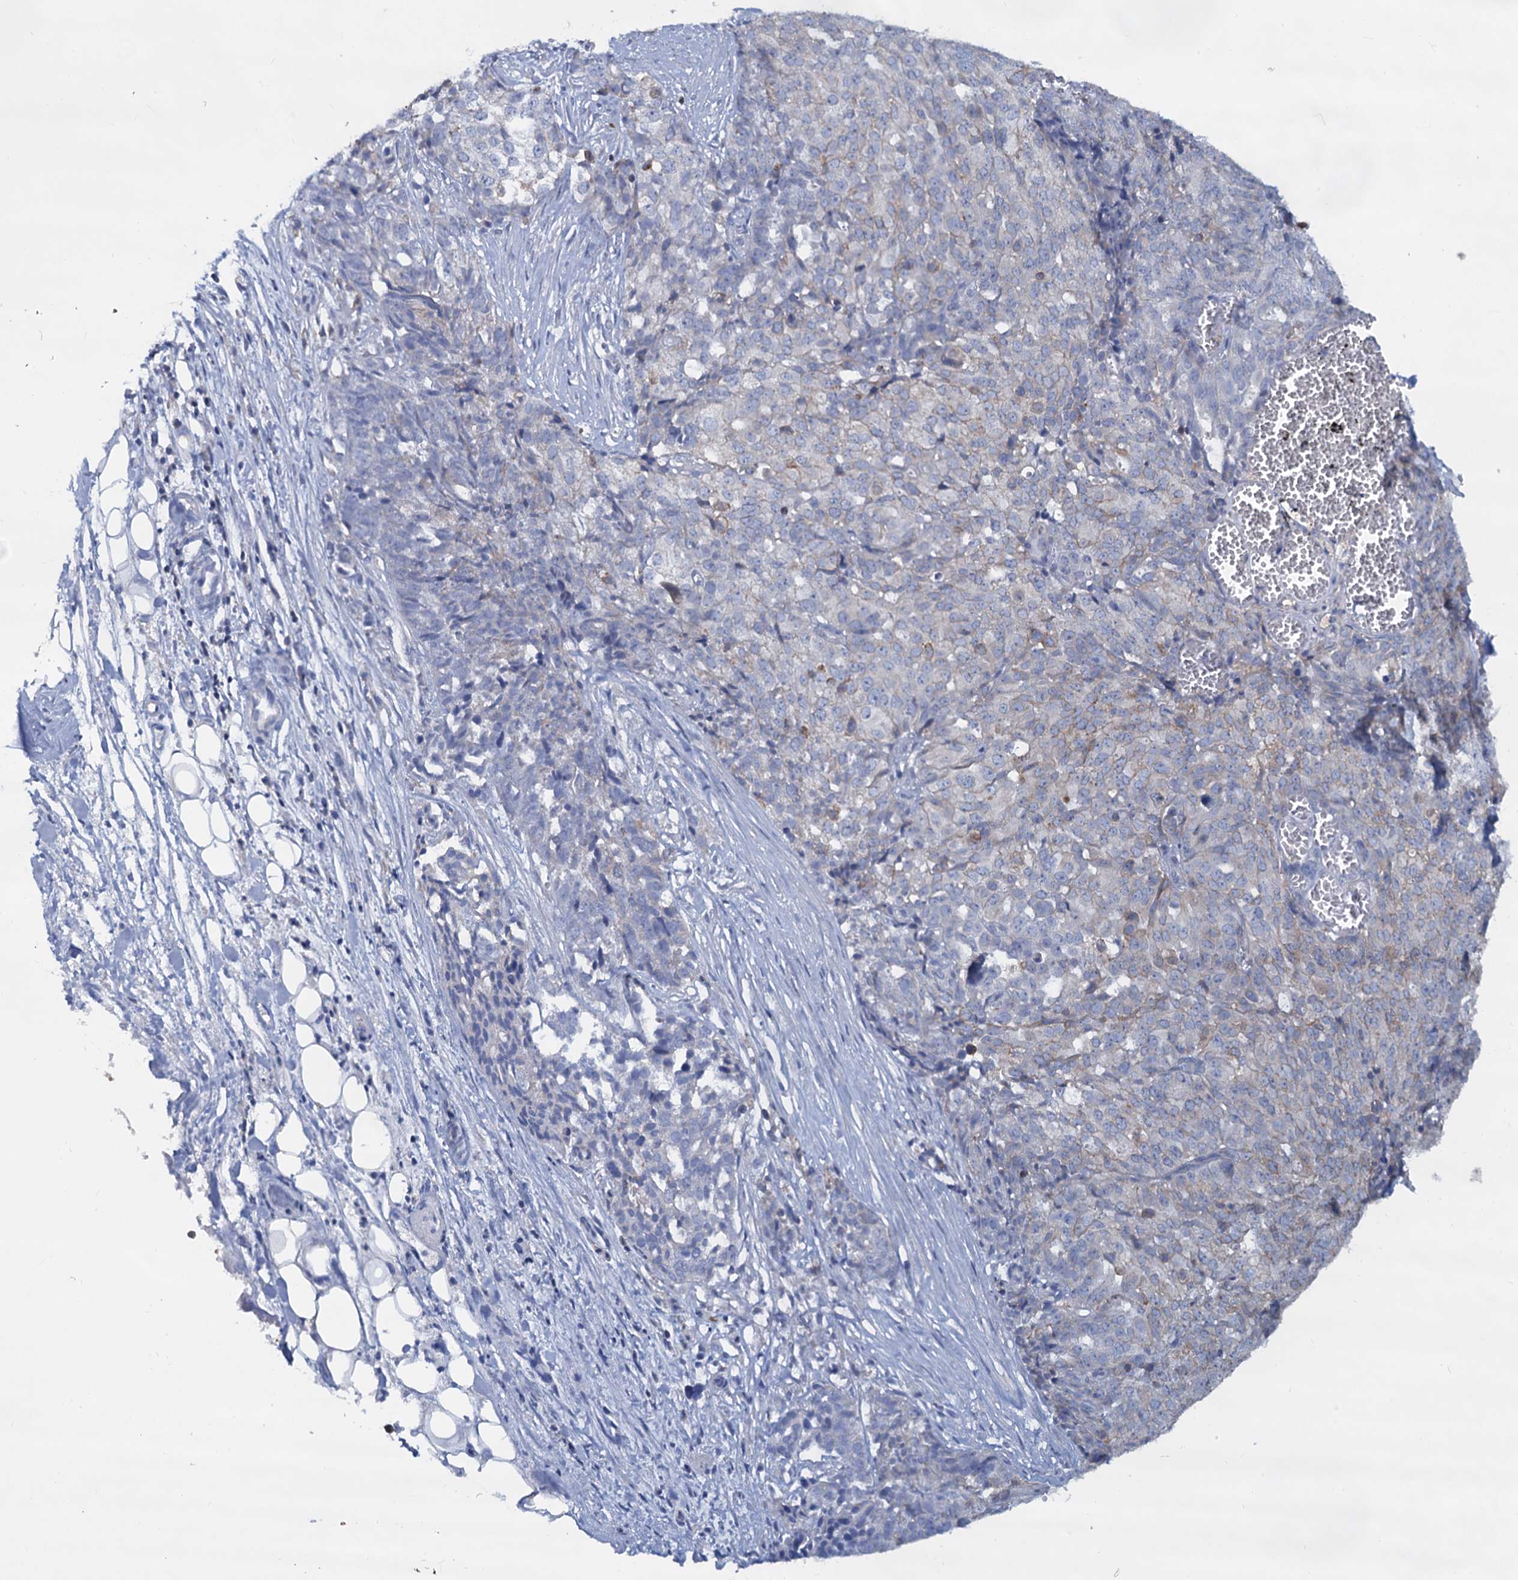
{"staining": {"intensity": "negative", "quantity": "none", "location": "none"}, "tissue": "ovarian cancer", "cell_type": "Tumor cells", "image_type": "cancer", "snomed": [{"axis": "morphology", "description": "Cystadenocarcinoma, serous, NOS"}, {"axis": "topography", "description": "Soft tissue"}, {"axis": "topography", "description": "Ovary"}], "caption": "DAB (3,3'-diaminobenzidine) immunohistochemical staining of ovarian cancer (serous cystadenocarcinoma) displays no significant positivity in tumor cells.", "gene": "LRCH4", "patient": {"sex": "female", "age": 57}}